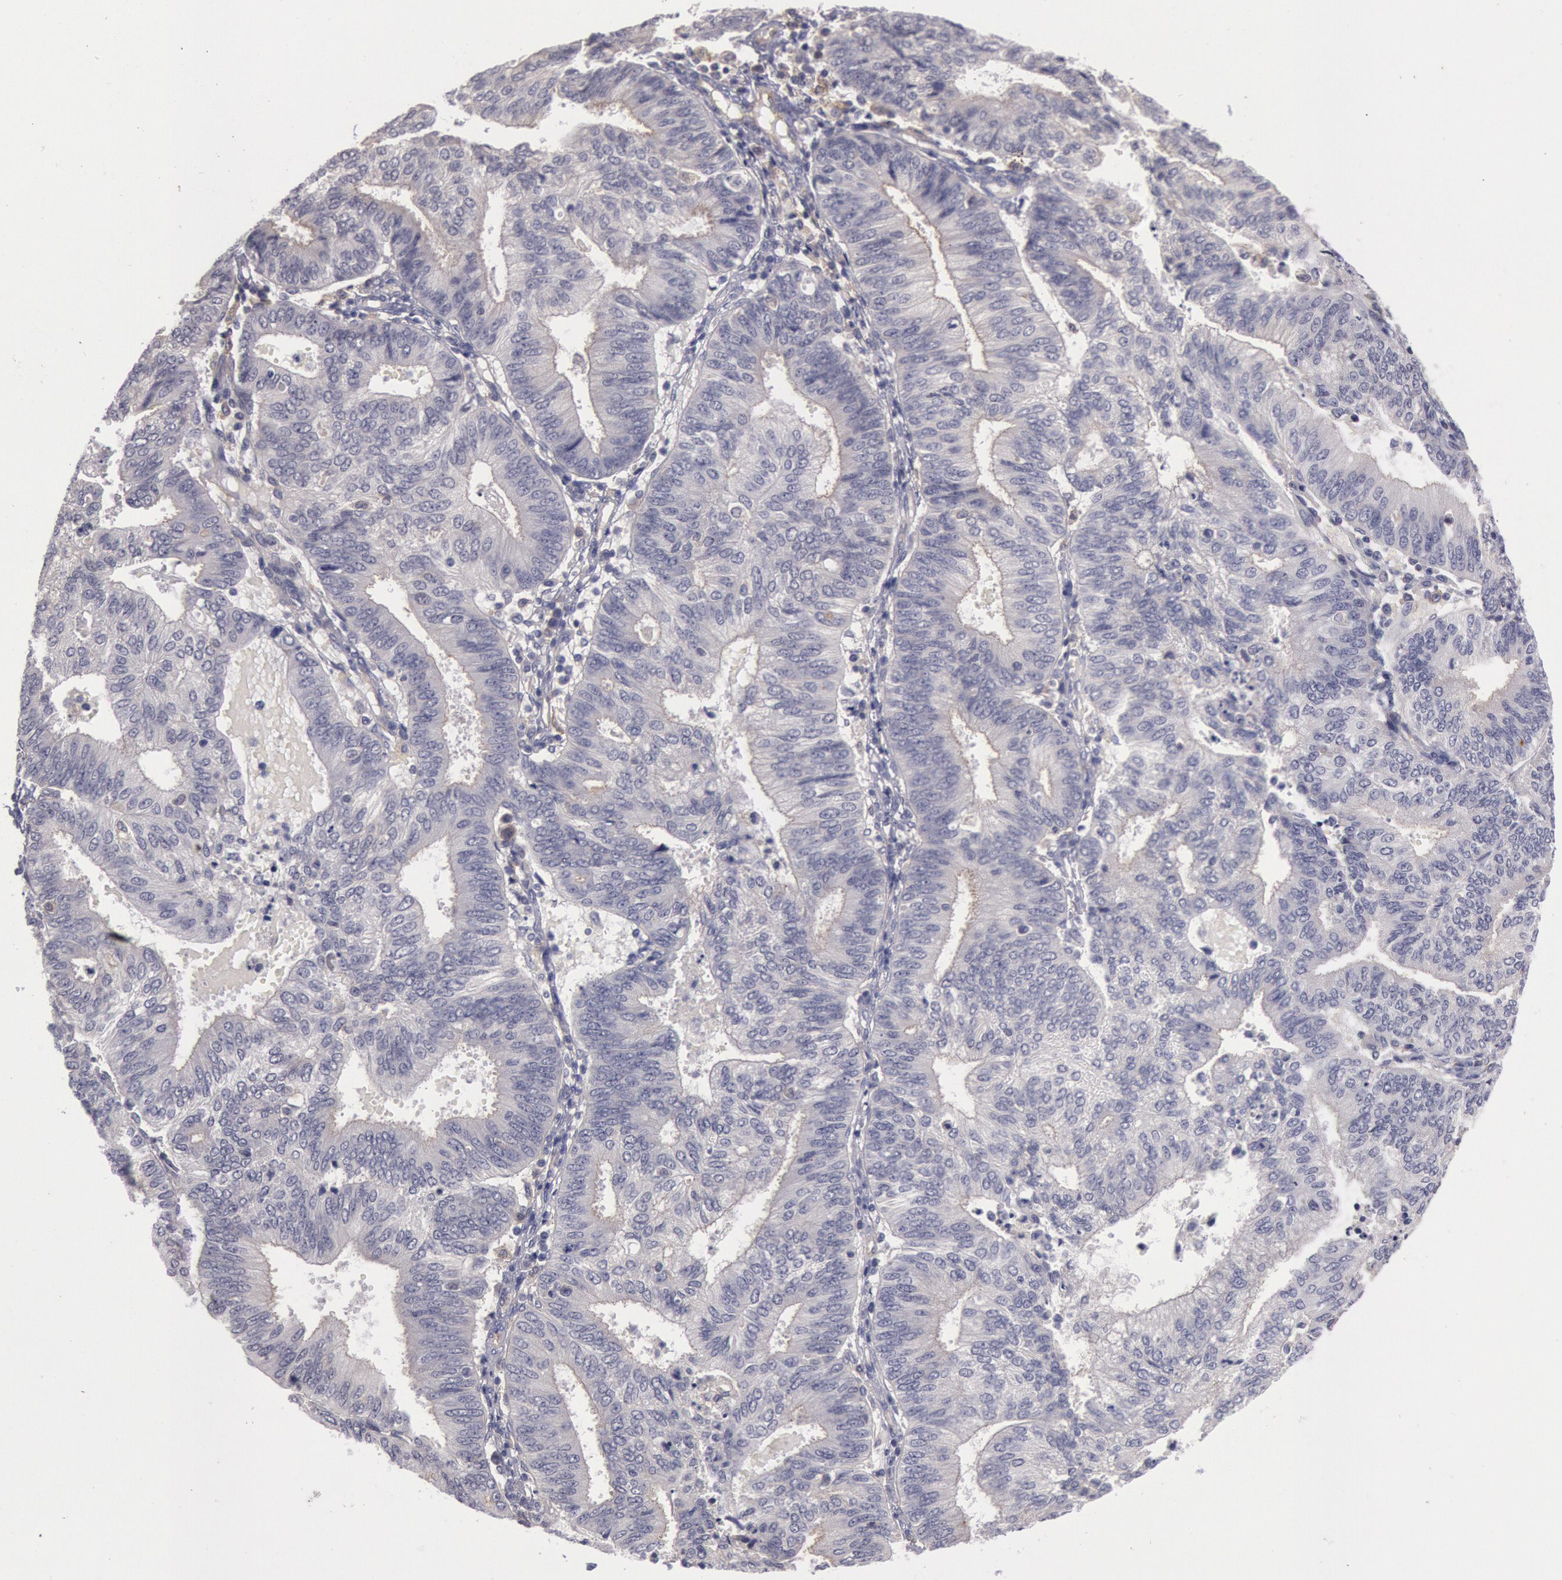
{"staining": {"intensity": "negative", "quantity": "none", "location": "none"}, "tissue": "endometrial cancer", "cell_type": "Tumor cells", "image_type": "cancer", "snomed": [{"axis": "morphology", "description": "Adenocarcinoma, NOS"}, {"axis": "topography", "description": "Endometrium"}], "caption": "Photomicrograph shows no protein expression in tumor cells of endometrial adenocarcinoma tissue.", "gene": "MYO5A", "patient": {"sex": "female", "age": 55}}